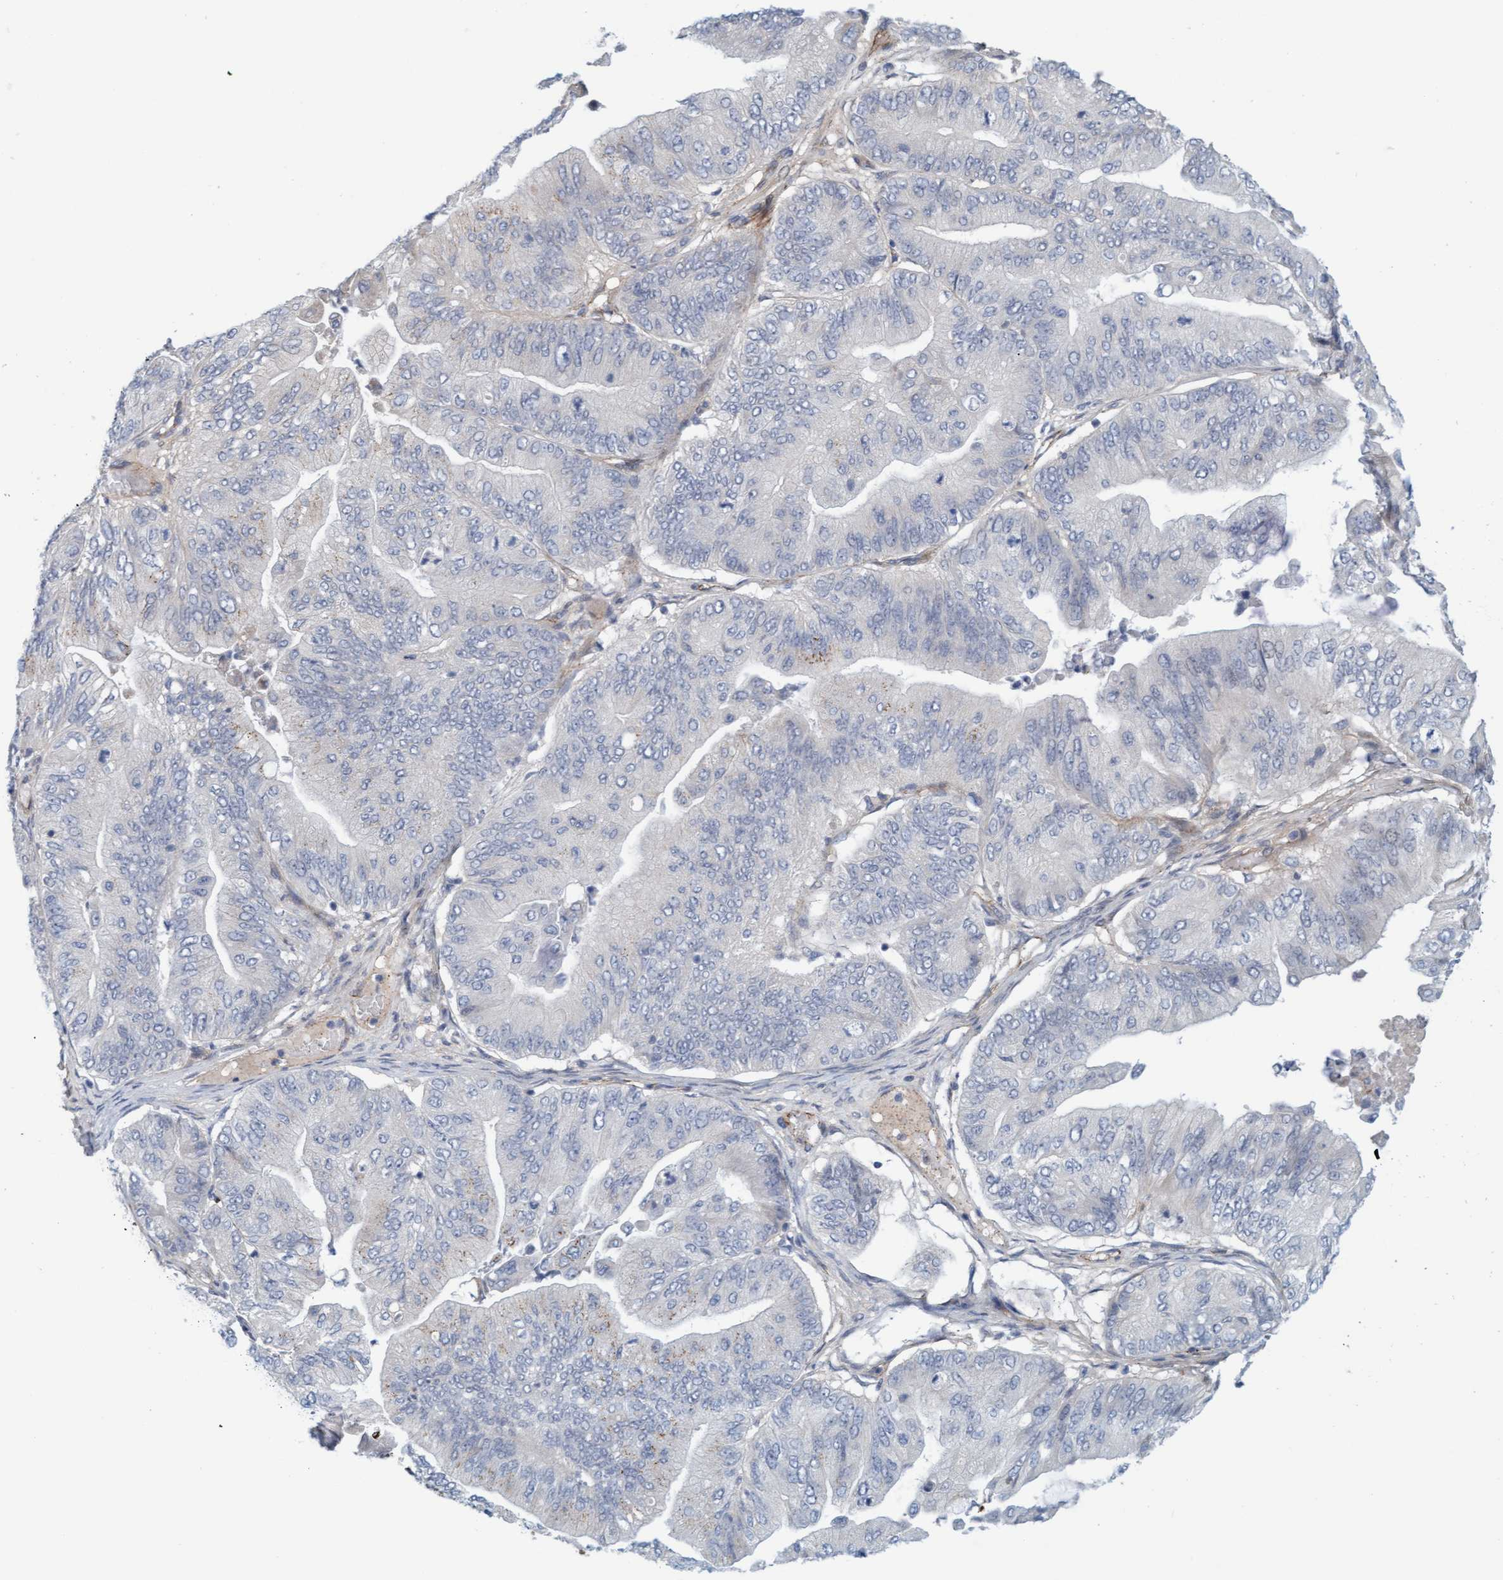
{"staining": {"intensity": "moderate", "quantity": "25%-75%", "location": "cytoplasmic/membranous"}, "tissue": "ovarian cancer", "cell_type": "Tumor cells", "image_type": "cancer", "snomed": [{"axis": "morphology", "description": "Cystadenocarcinoma, mucinous, NOS"}, {"axis": "topography", "description": "Ovary"}], "caption": "Ovarian mucinous cystadenocarcinoma tissue reveals moderate cytoplasmic/membranous expression in about 25%-75% of tumor cells", "gene": "KRBA2", "patient": {"sex": "female", "age": 61}}